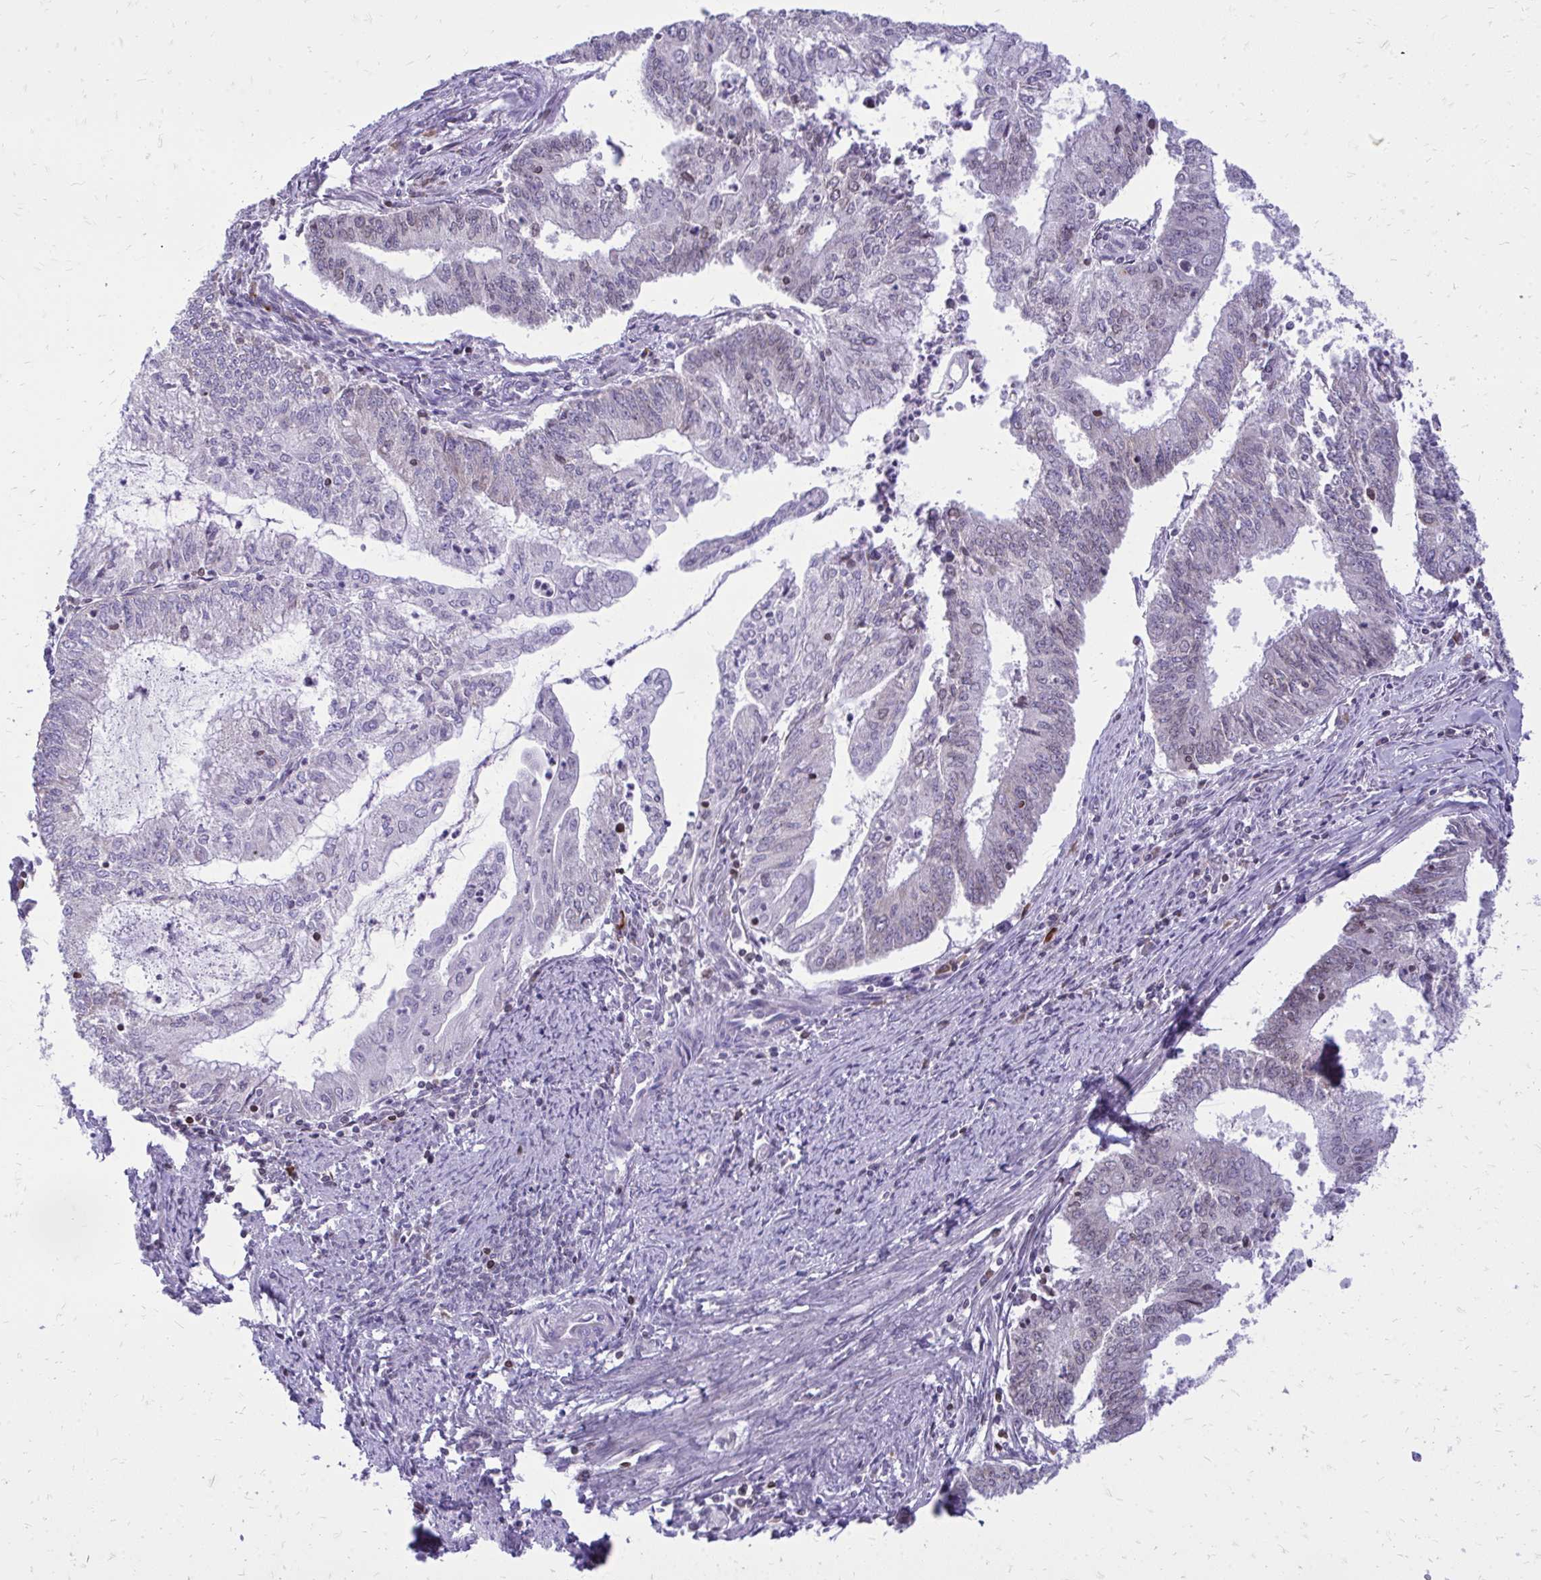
{"staining": {"intensity": "negative", "quantity": "none", "location": "none"}, "tissue": "endometrial cancer", "cell_type": "Tumor cells", "image_type": "cancer", "snomed": [{"axis": "morphology", "description": "Adenocarcinoma, NOS"}, {"axis": "topography", "description": "Endometrium"}], "caption": "Immunohistochemistry of human adenocarcinoma (endometrial) displays no expression in tumor cells.", "gene": "RPS6KA2", "patient": {"sex": "female", "age": 61}}